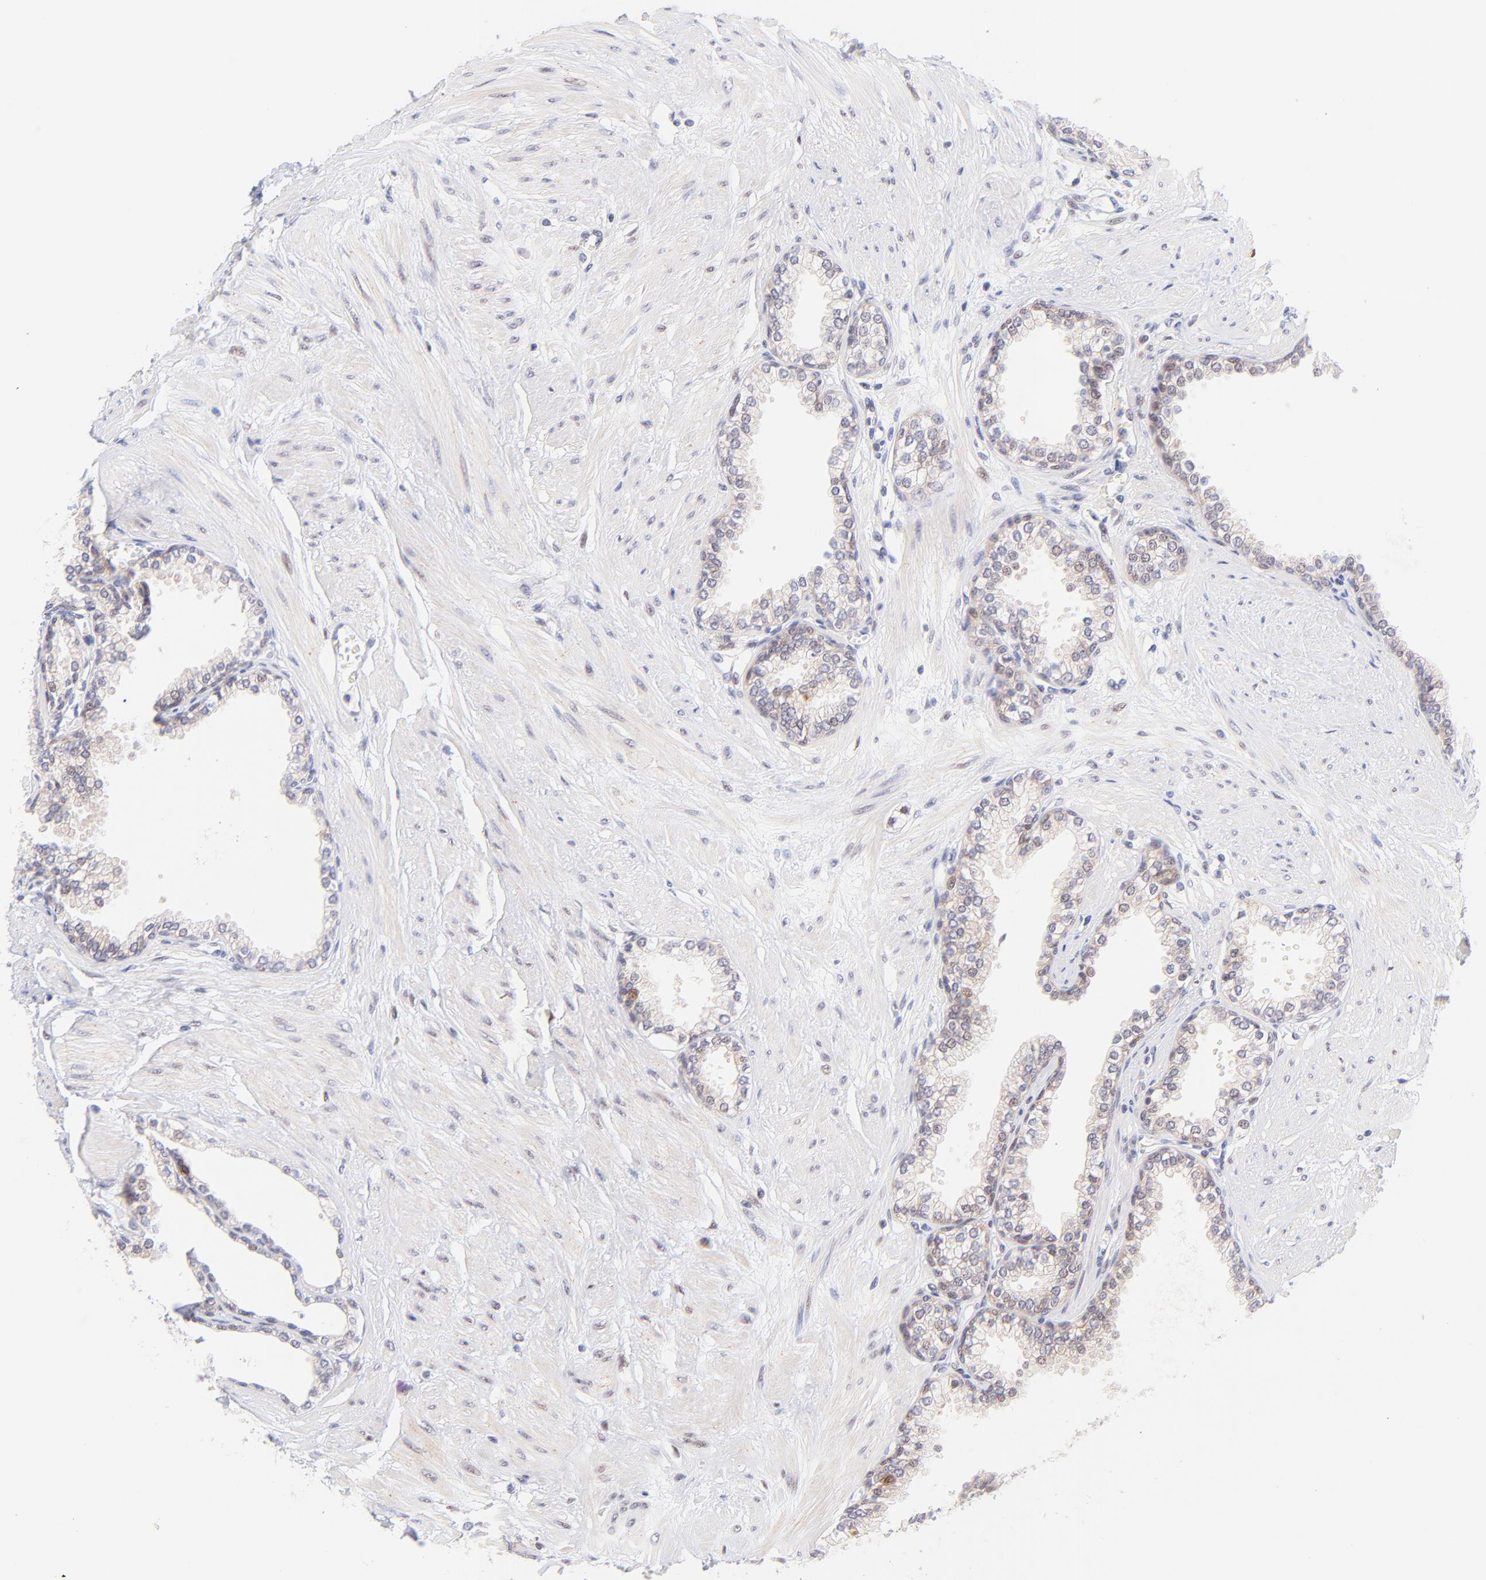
{"staining": {"intensity": "weak", "quantity": "<25%", "location": "nuclear"}, "tissue": "prostate", "cell_type": "Glandular cells", "image_type": "normal", "snomed": [{"axis": "morphology", "description": "Normal tissue, NOS"}, {"axis": "topography", "description": "Prostate"}], "caption": "High power microscopy micrograph of an immunohistochemistry (IHC) photomicrograph of benign prostate, revealing no significant positivity in glandular cells.", "gene": "PBDC1", "patient": {"sex": "male", "age": 64}}